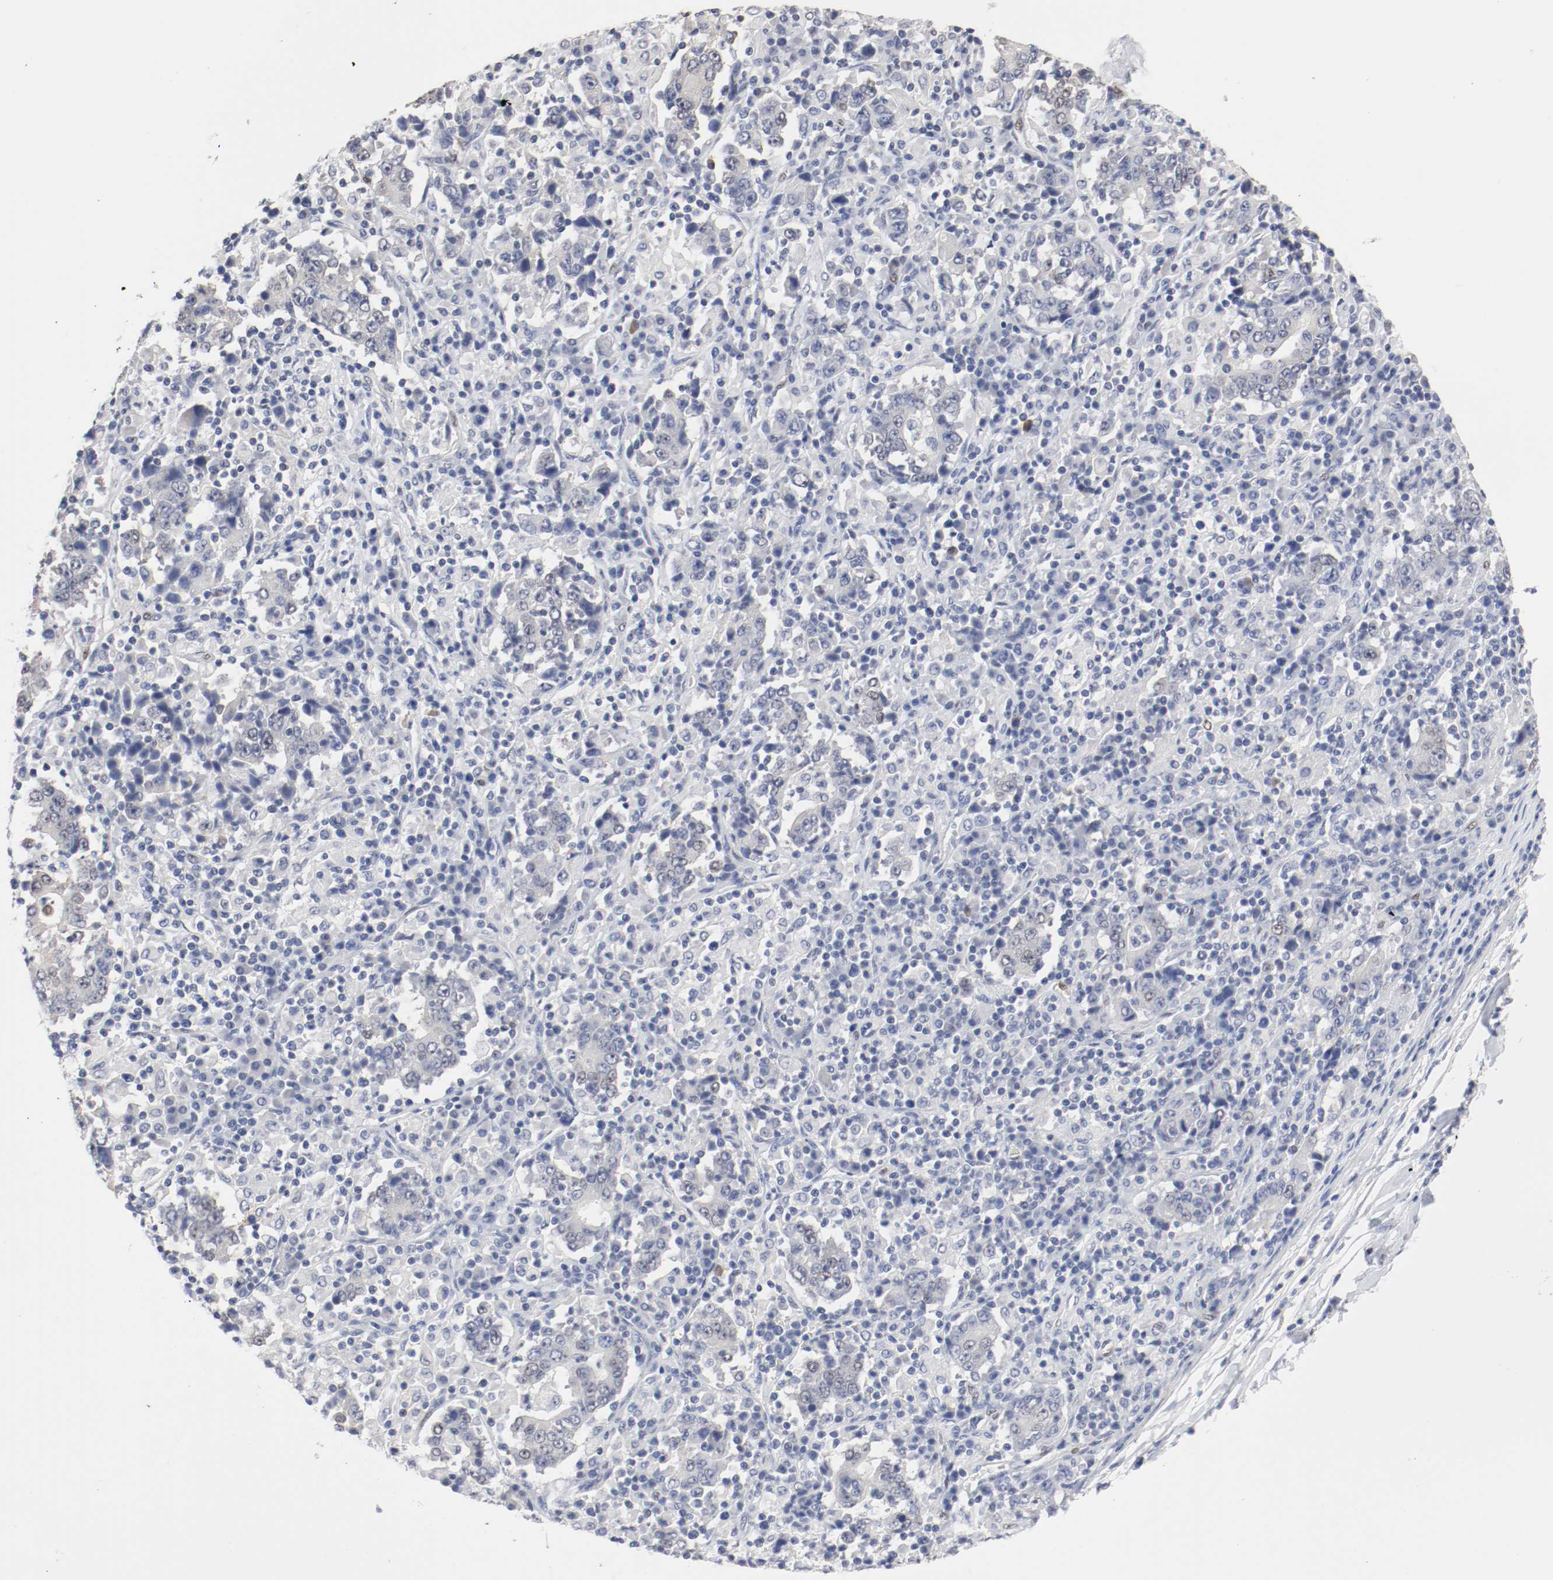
{"staining": {"intensity": "weak", "quantity": "<25%", "location": "nuclear"}, "tissue": "stomach cancer", "cell_type": "Tumor cells", "image_type": "cancer", "snomed": [{"axis": "morphology", "description": "Normal tissue, NOS"}, {"axis": "morphology", "description": "Adenocarcinoma, NOS"}, {"axis": "topography", "description": "Stomach, upper"}, {"axis": "topography", "description": "Stomach"}], "caption": "Immunohistochemistry of human stomach adenocarcinoma exhibits no staining in tumor cells.", "gene": "FOSL2", "patient": {"sex": "male", "age": 59}}